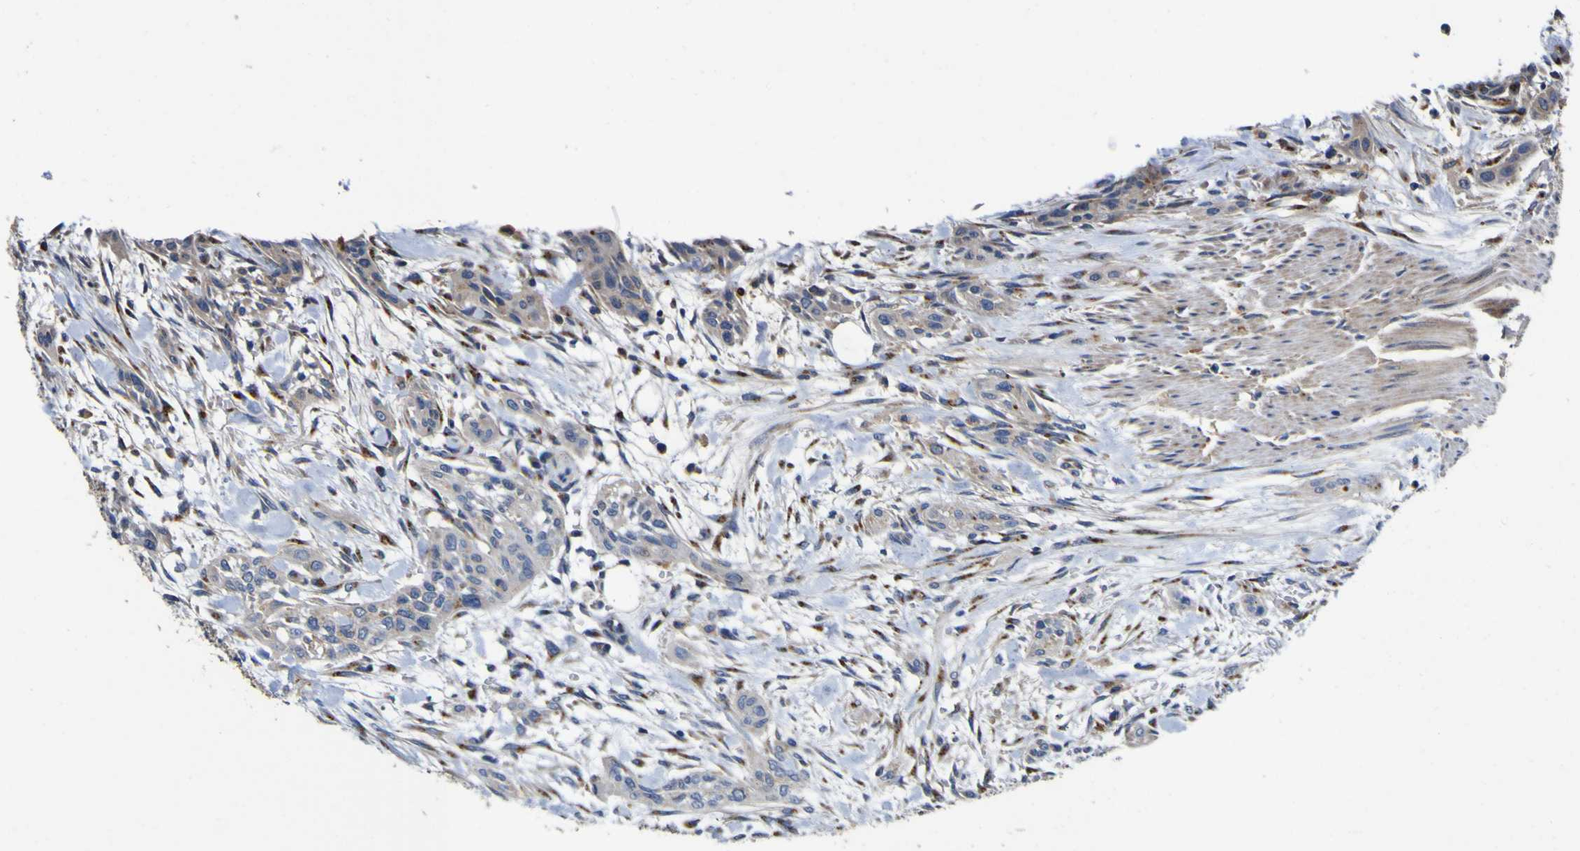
{"staining": {"intensity": "weak", "quantity": ">75%", "location": "cytoplasmic/membranous"}, "tissue": "urothelial cancer", "cell_type": "Tumor cells", "image_type": "cancer", "snomed": [{"axis": "morphology", "description": "Urothelial carcinoma, High grade"}, {"axis": "topography", "description": "Urinary bladder"}], "caption": "Weak cytoplasmic/membranous positivity for a protein is appreciated in approximately >75% of tumor cells of high-grade urothelial carcinoma using immunohistochemistry (IHC).", "gene": "COA1", "patient": {"sex": "male", "age": 35}}